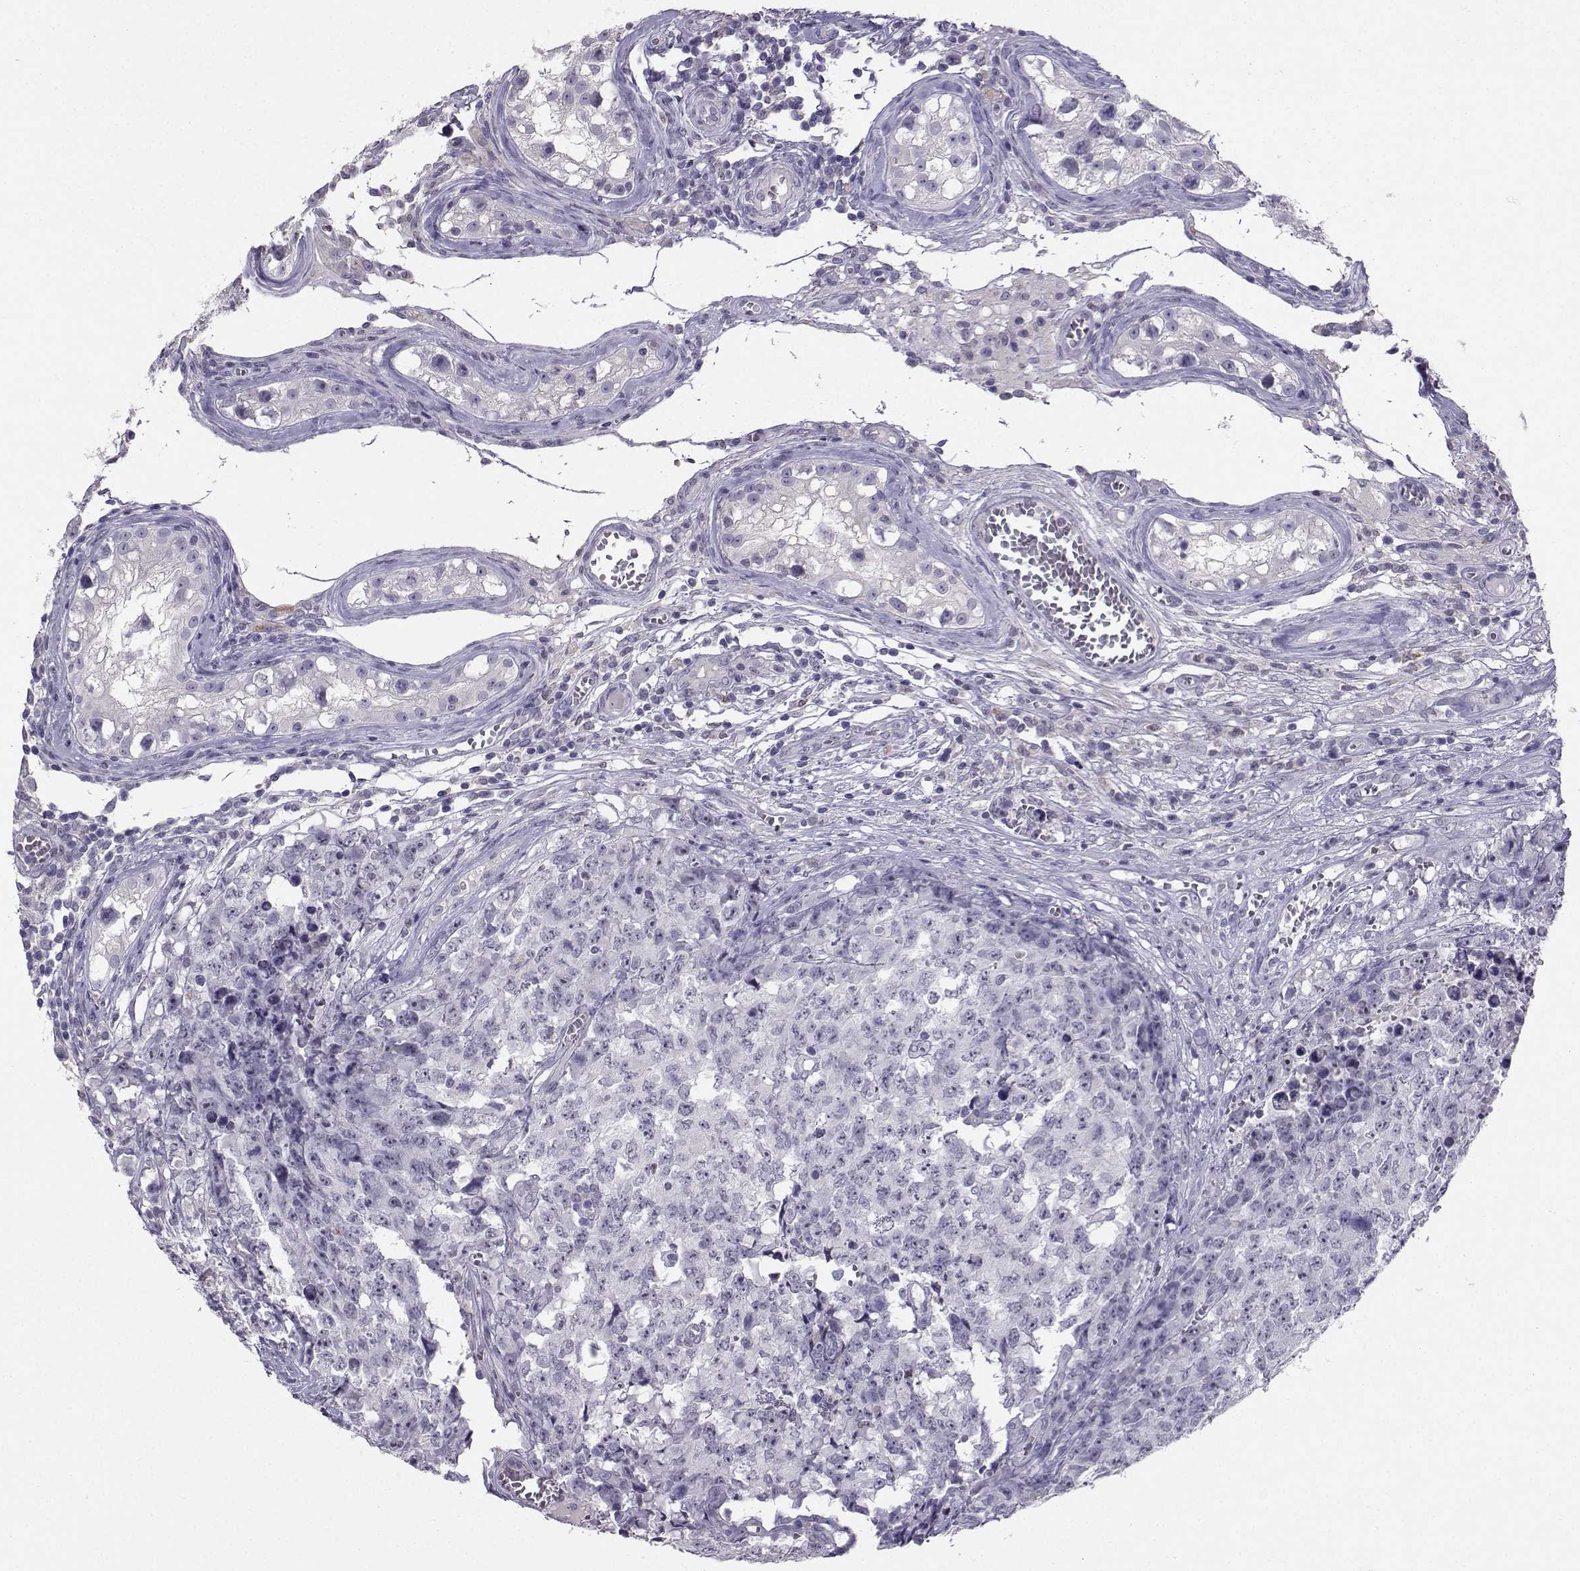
{"staining": {"intensity": "negative", "quantity": "none", "location": "none"}, "tissue": "testis cancer", "cell_type": "Tumor cells", "image_type": "cancer", "snomed": [{"axis": "morphology", "description": "Carcinoma, Embryonal, NOS"}, {"axis": "topography", "description": "Testis"}], "caption": "This is an IHC photomicrograph of testis embryonal carcinoma. There is no expression in tumor cells.", "gene": "TBR1", "patient": {"sex": "male", "age": 23}}